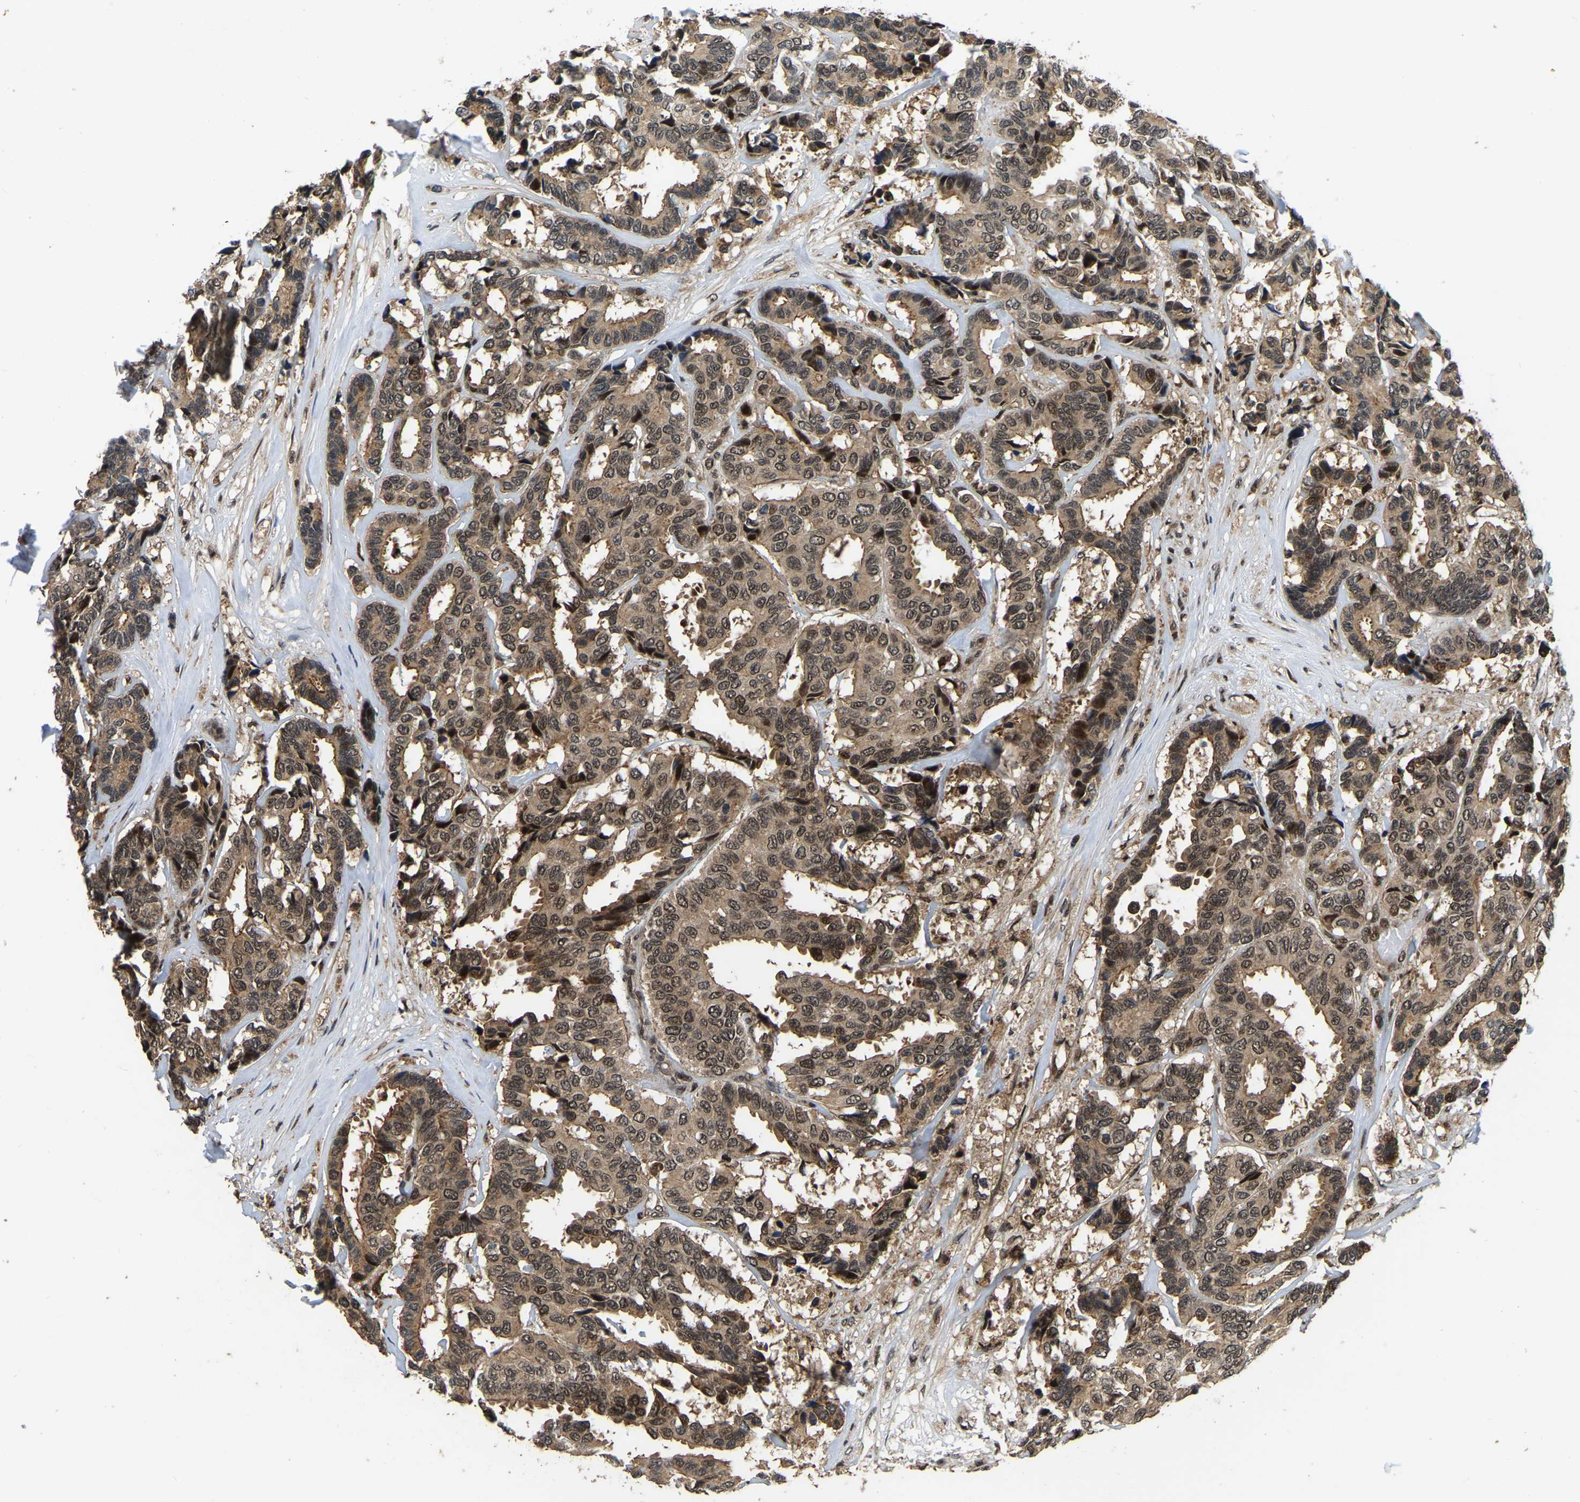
{"staining": {"intensity": "moderate", "quantity": ">75%", "location": "cytoplasmic/membranous,nuclear"}, "tissue": "breast cancer", "cell_type": "Tumor cells", "image_type": "cancer", "snomed": [{"axis": "morphology", "description": "Duct carcinoma"}, {"axis": "topography", "description": "Breast"}], "caption": "Brown immunohistochemical staining in human breast cancer (infiltrating ductal carcinoma) reveals moderate cytoplasmic/membranous and nuclear expression in approximately >75% of tumor cells. (Brightfield microscopy of DAB IHC at high magnification).", "gene": "CIAO1", "patient": {"sex": "female", "age": 87}}